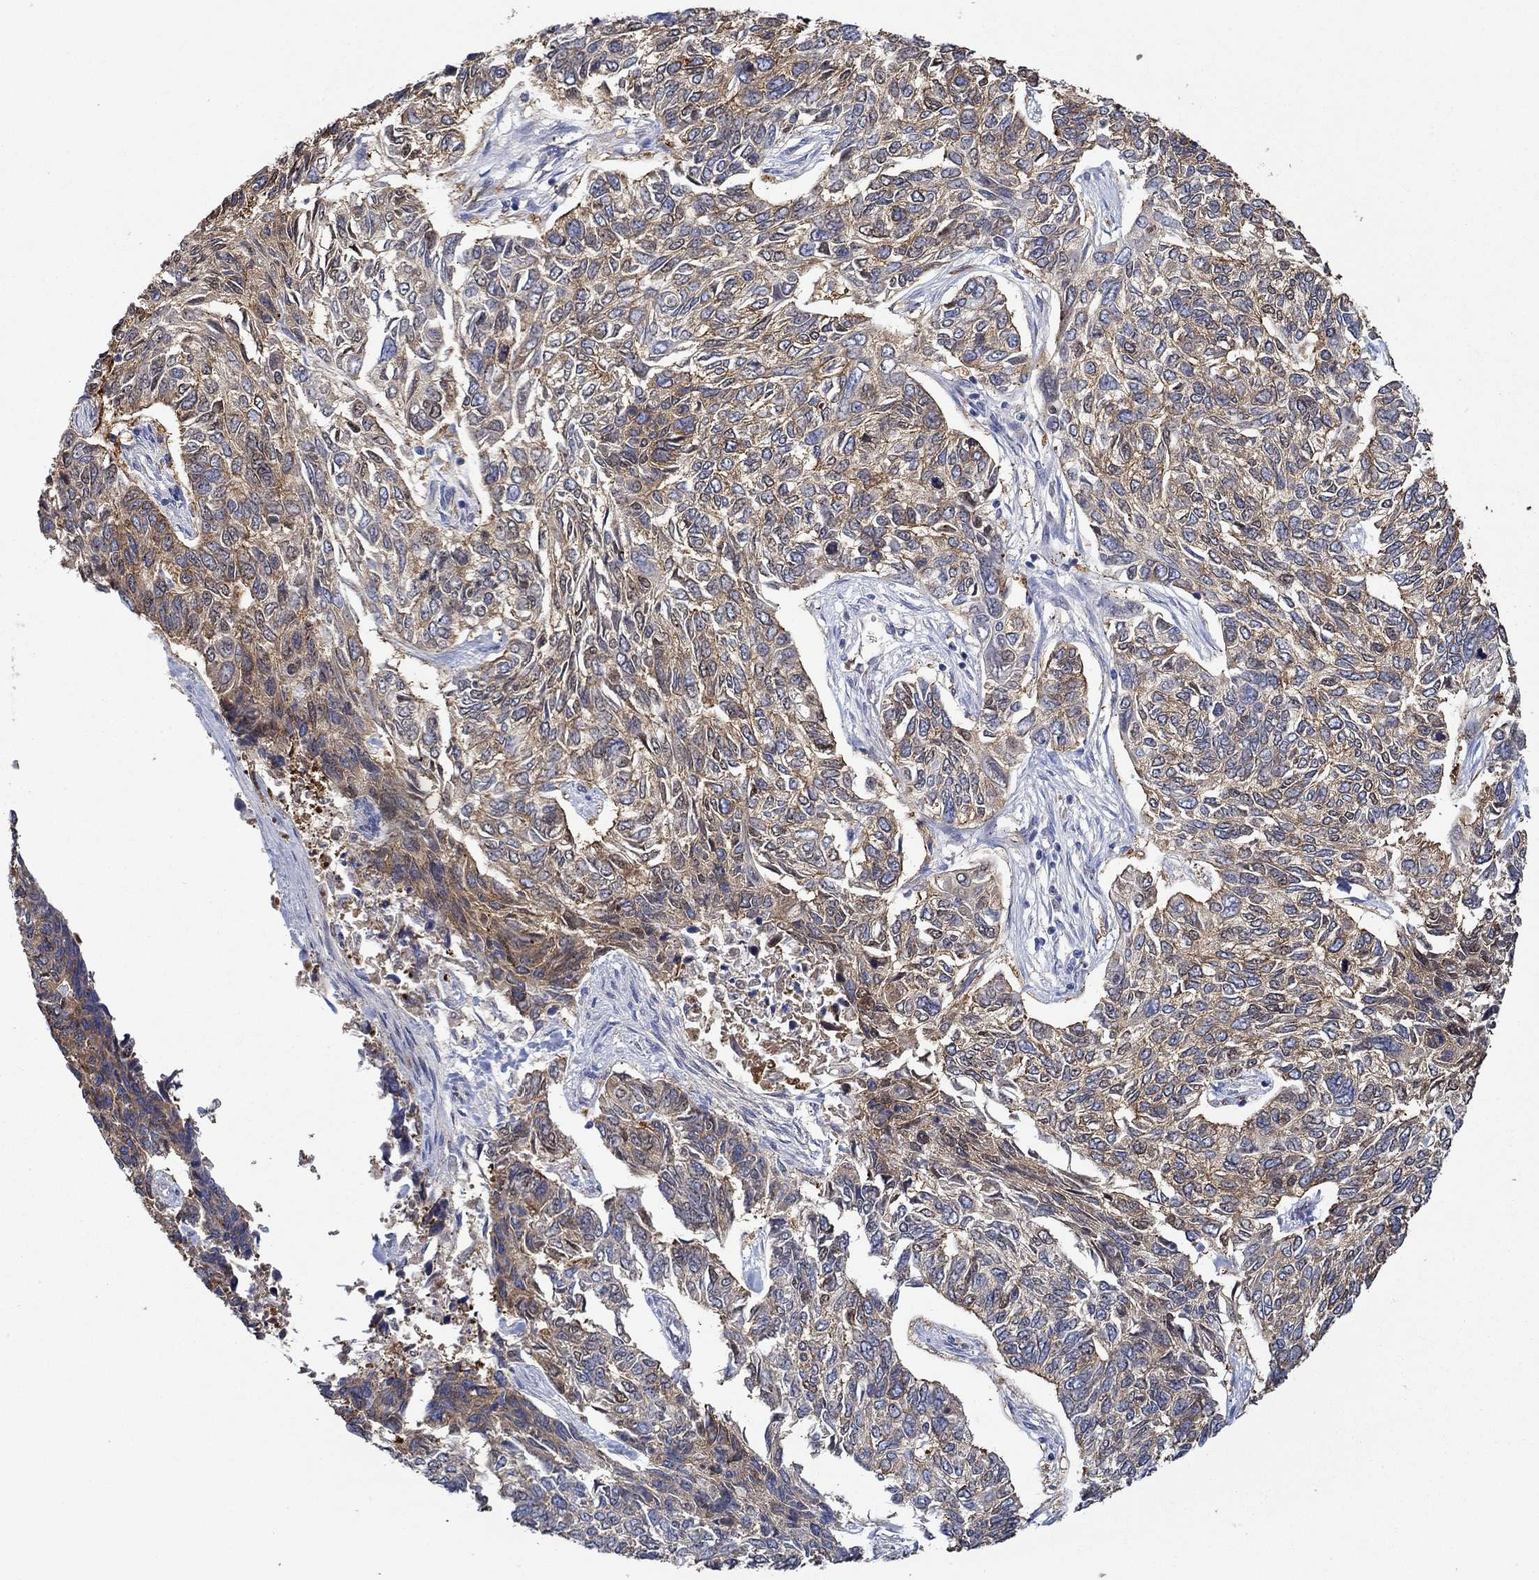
{"staining": {"intensity": "moderate", "quantity": ">75%", "location": "cytoplasmic/membranous"}, "tissue": "skin cancer", "cell_type": "Tumor cells", "image_type": "cancer", "snomed": [{"axis": "morphology", "description": "Basal cell carcinoma"}, {"axis": "topography", "description": "Skin"}], "caption": "Immunohistochemical staining of skin basal cell carcinoma shows medium levels of moderate cytoplasmic/membranous protein expression in about >75% of tumor cells.", "gene": "SLC27A3", "patient": {"sex": "female", "age": 65}}